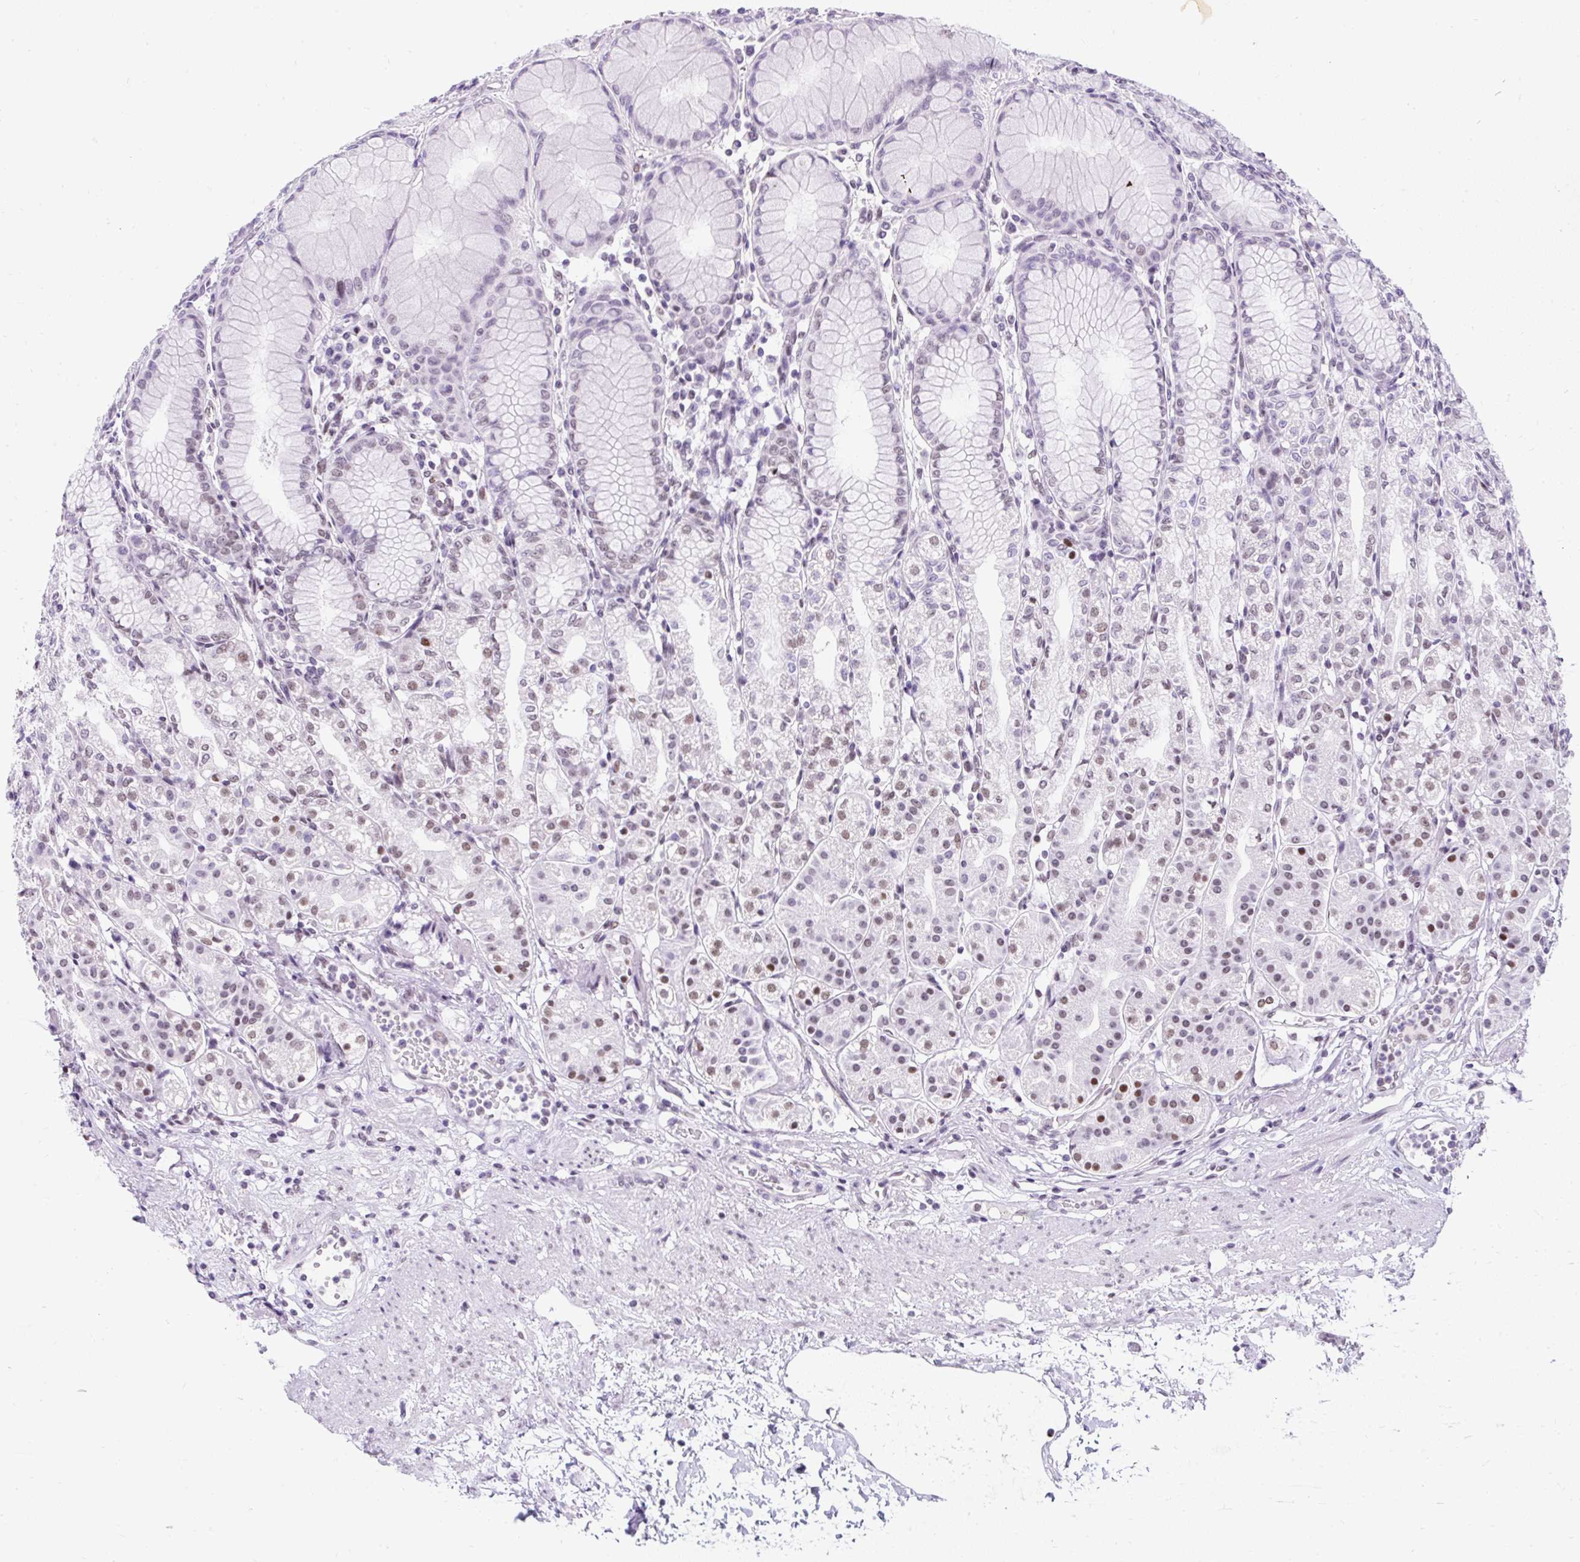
{"staining": {"intensity": "moderate", "quantity": "<25%", "location": "nuclear"}, "tissue": "stomach", "cell_type": "Glandular cells", "image_type": "normal", "snomed": [{"axis": "morphology", "description": "Normal tissue, NOS"}, {"axis": "topography", "description": "Stomach"}], "caption": "Moderate nuclear staining for a protein is identified in about <25% of glandular cells of unremarkable stomach using immunohistochemistry (IHC).", "gene": "PLCXD2", "patient": {"sex": "female", "age": 57}}